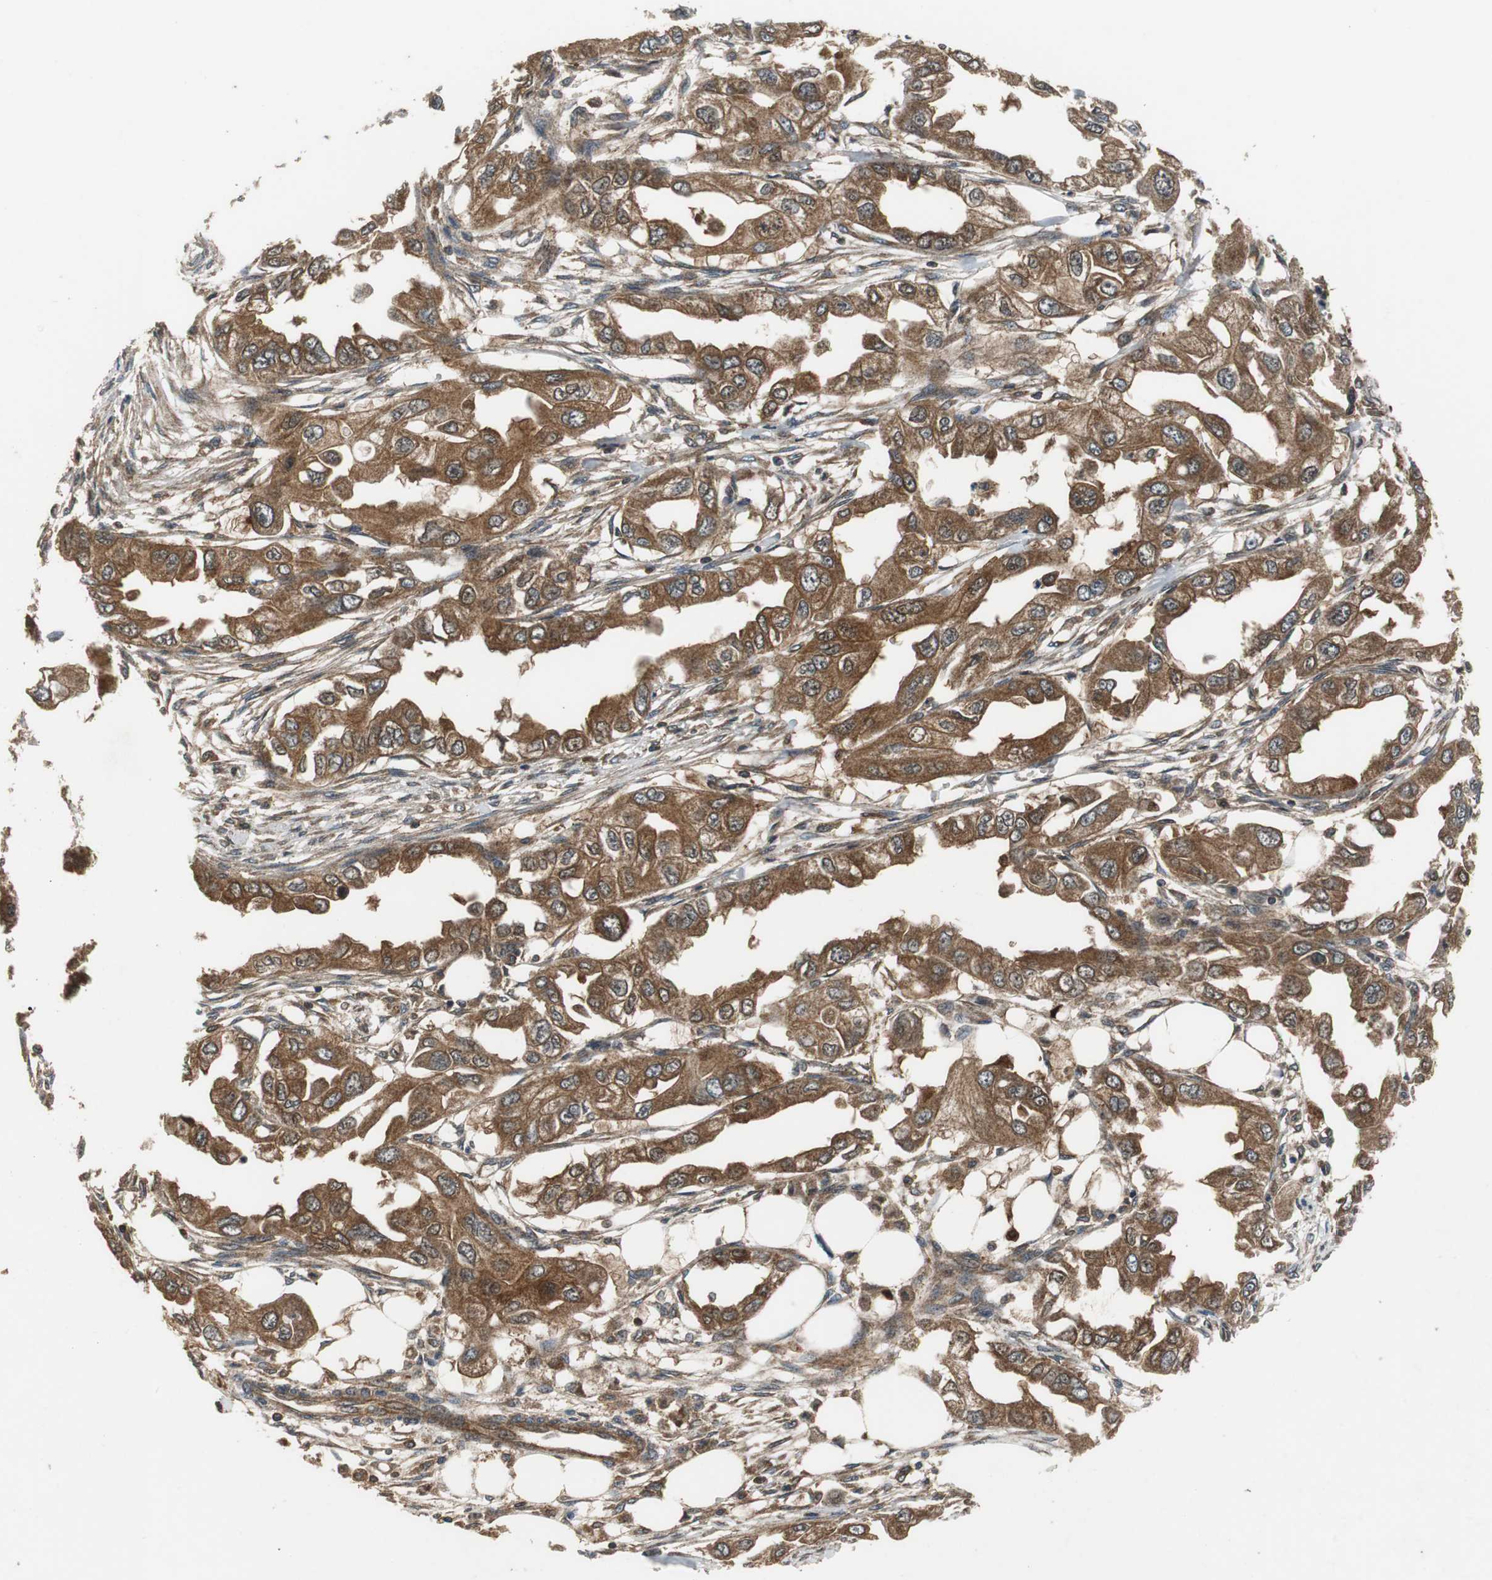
{"staining": {"intensity": "strong", "quantity": ">75%", "location": "cytoplasmic/membranous"}, "tissue": "endometrial cancer", "cell_type": "Tumor cells", "image_type": "cancer", "snomed": [{"axis": "morphology", "description": "Adenocarcinoma, NOS"}, {"axis": "topography", "description": "Endometrium"}], "caption": "Immunohistochemistry of endometrial cancer (adenocarcinoma) shows high levels of strong cytoplasmic/membranous positivity in approximately >75% of tumor cells. (DAB (3,3'-diaminobenzidine) IHC with brightfield microscopy, high magnification).", "gene": "VBP1", "patient": {"sex": "female", "age": 67}}